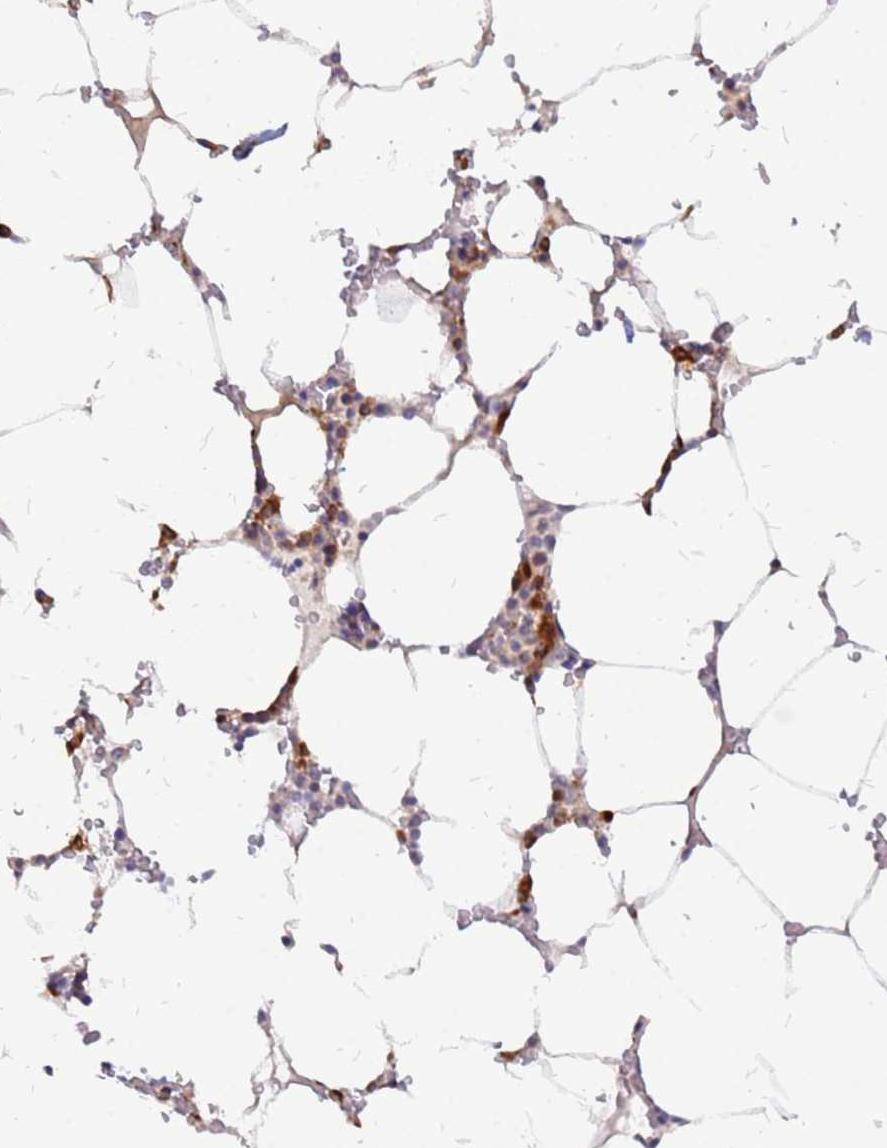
{"staining": {"intensity": "strong", "quantity": "25%-75%", "location": "cytoplasmic/membranous"}, "tissue": "bone marrow", "cell_type": "Hematopoietic cells", "image_type": "normal", "snomed": [{"axis": "morphology", "description": "Normal tissue, NOS"}, {"axis": "topography", "description": "Bone marrow"}], "caption": "Protein staining of unremarkable bone marrow displays strong cytoplasmic/membranous staining in approximately 25%-75% of hematopoietic cells. (brown staining indicates protein expression, while blue staining denotes nuclei).", "gene": "RPL8", "patient": {"sex": "male", "age": 70}}